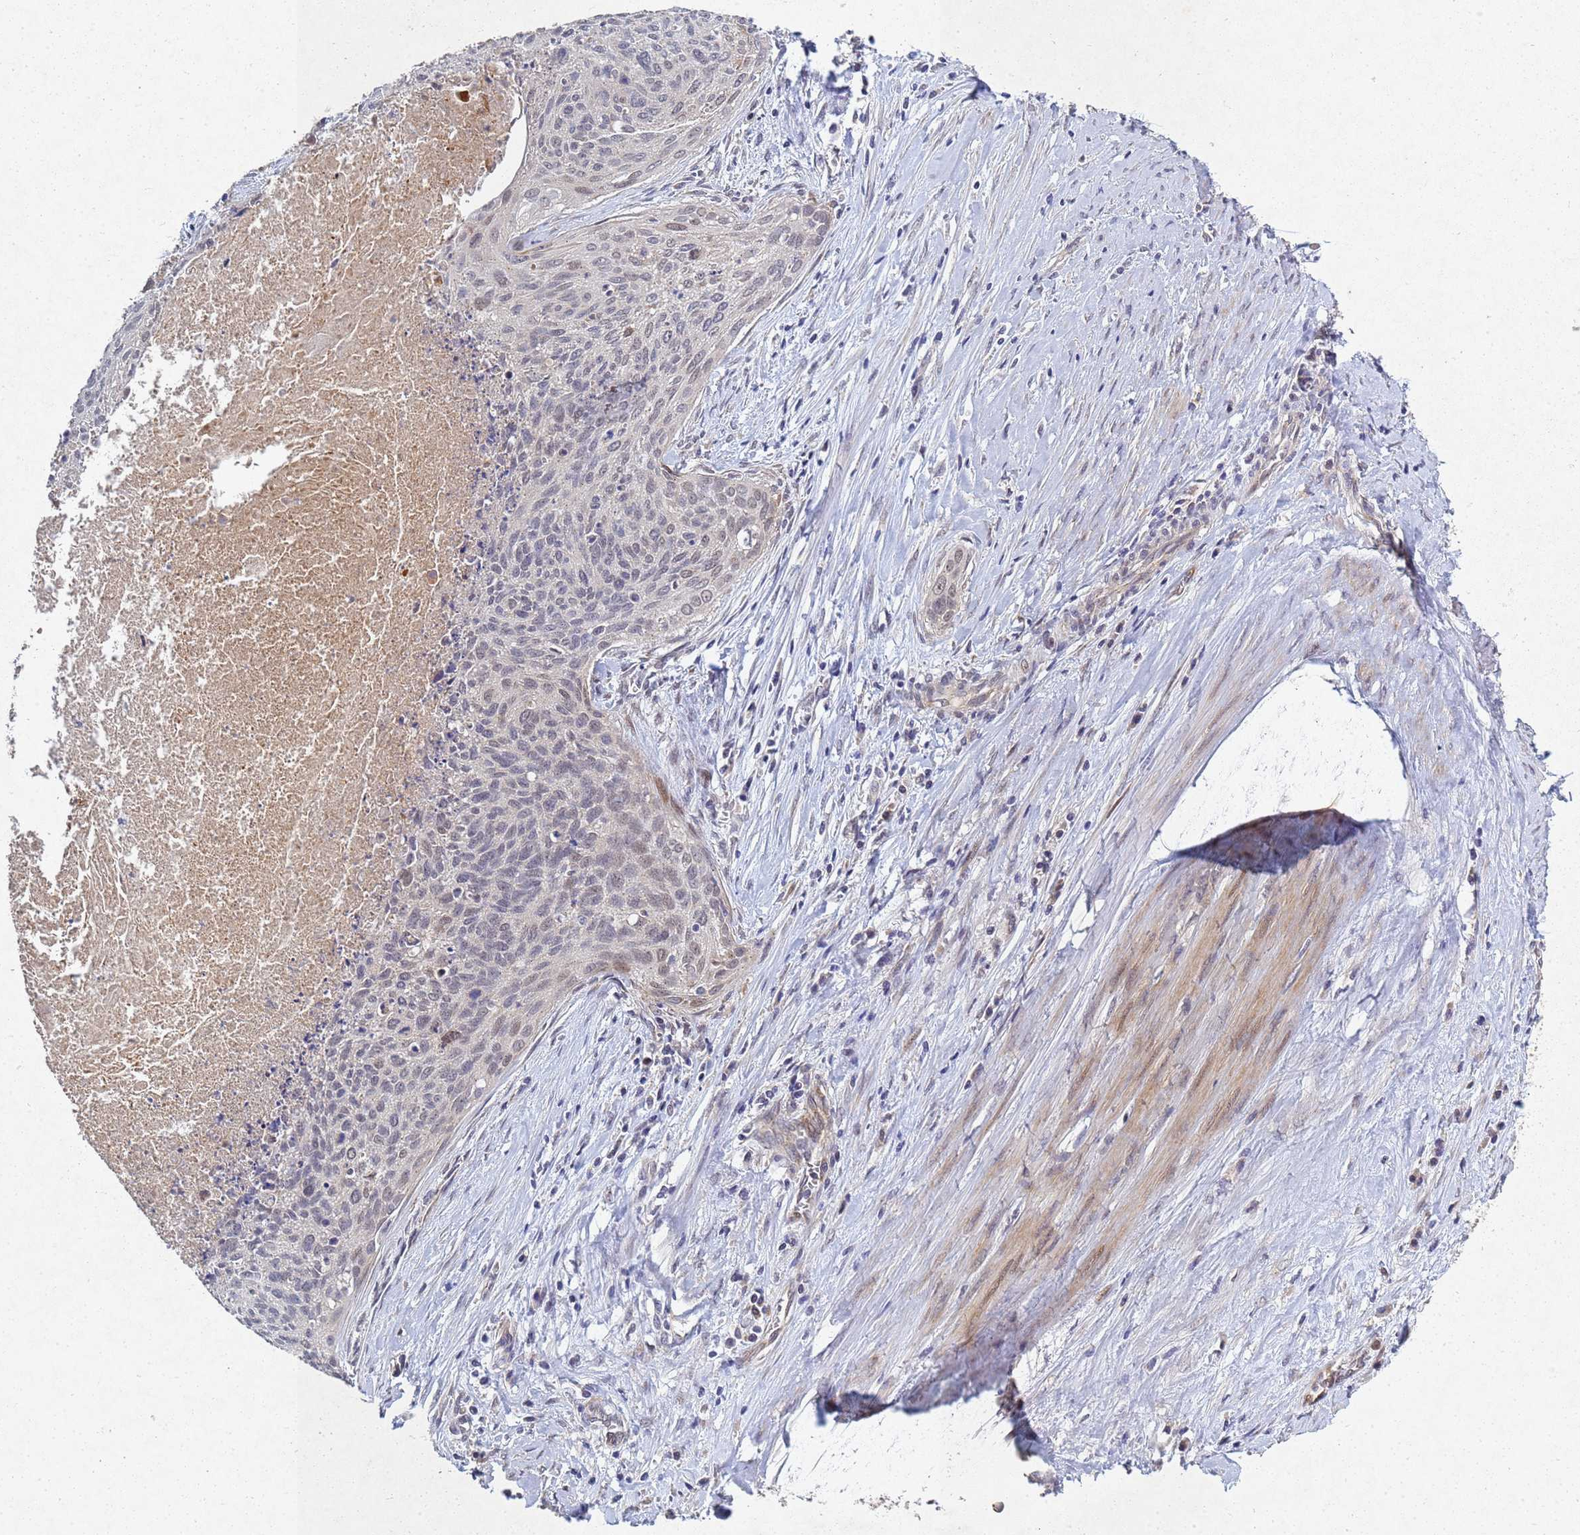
{"staining": {"intensity": "weak", "quantity": "<25%", "location": "nuclear"}, "tissue": "cervical cancer", "cell_type": "Tumor cells", "image_type": "cancer", "snomed": [{"axis": "morphology", "description": "Squamous cell carcinoma, NOS"}, {"axis": "topography", "description": "Cervix"}], "caption": "Histopathology image shows no significant protein staining in tumor cells of cervical squamous cell carcinoma.", "gene": "TNPO2", "patient": {"sex": "female", "age": 55}}